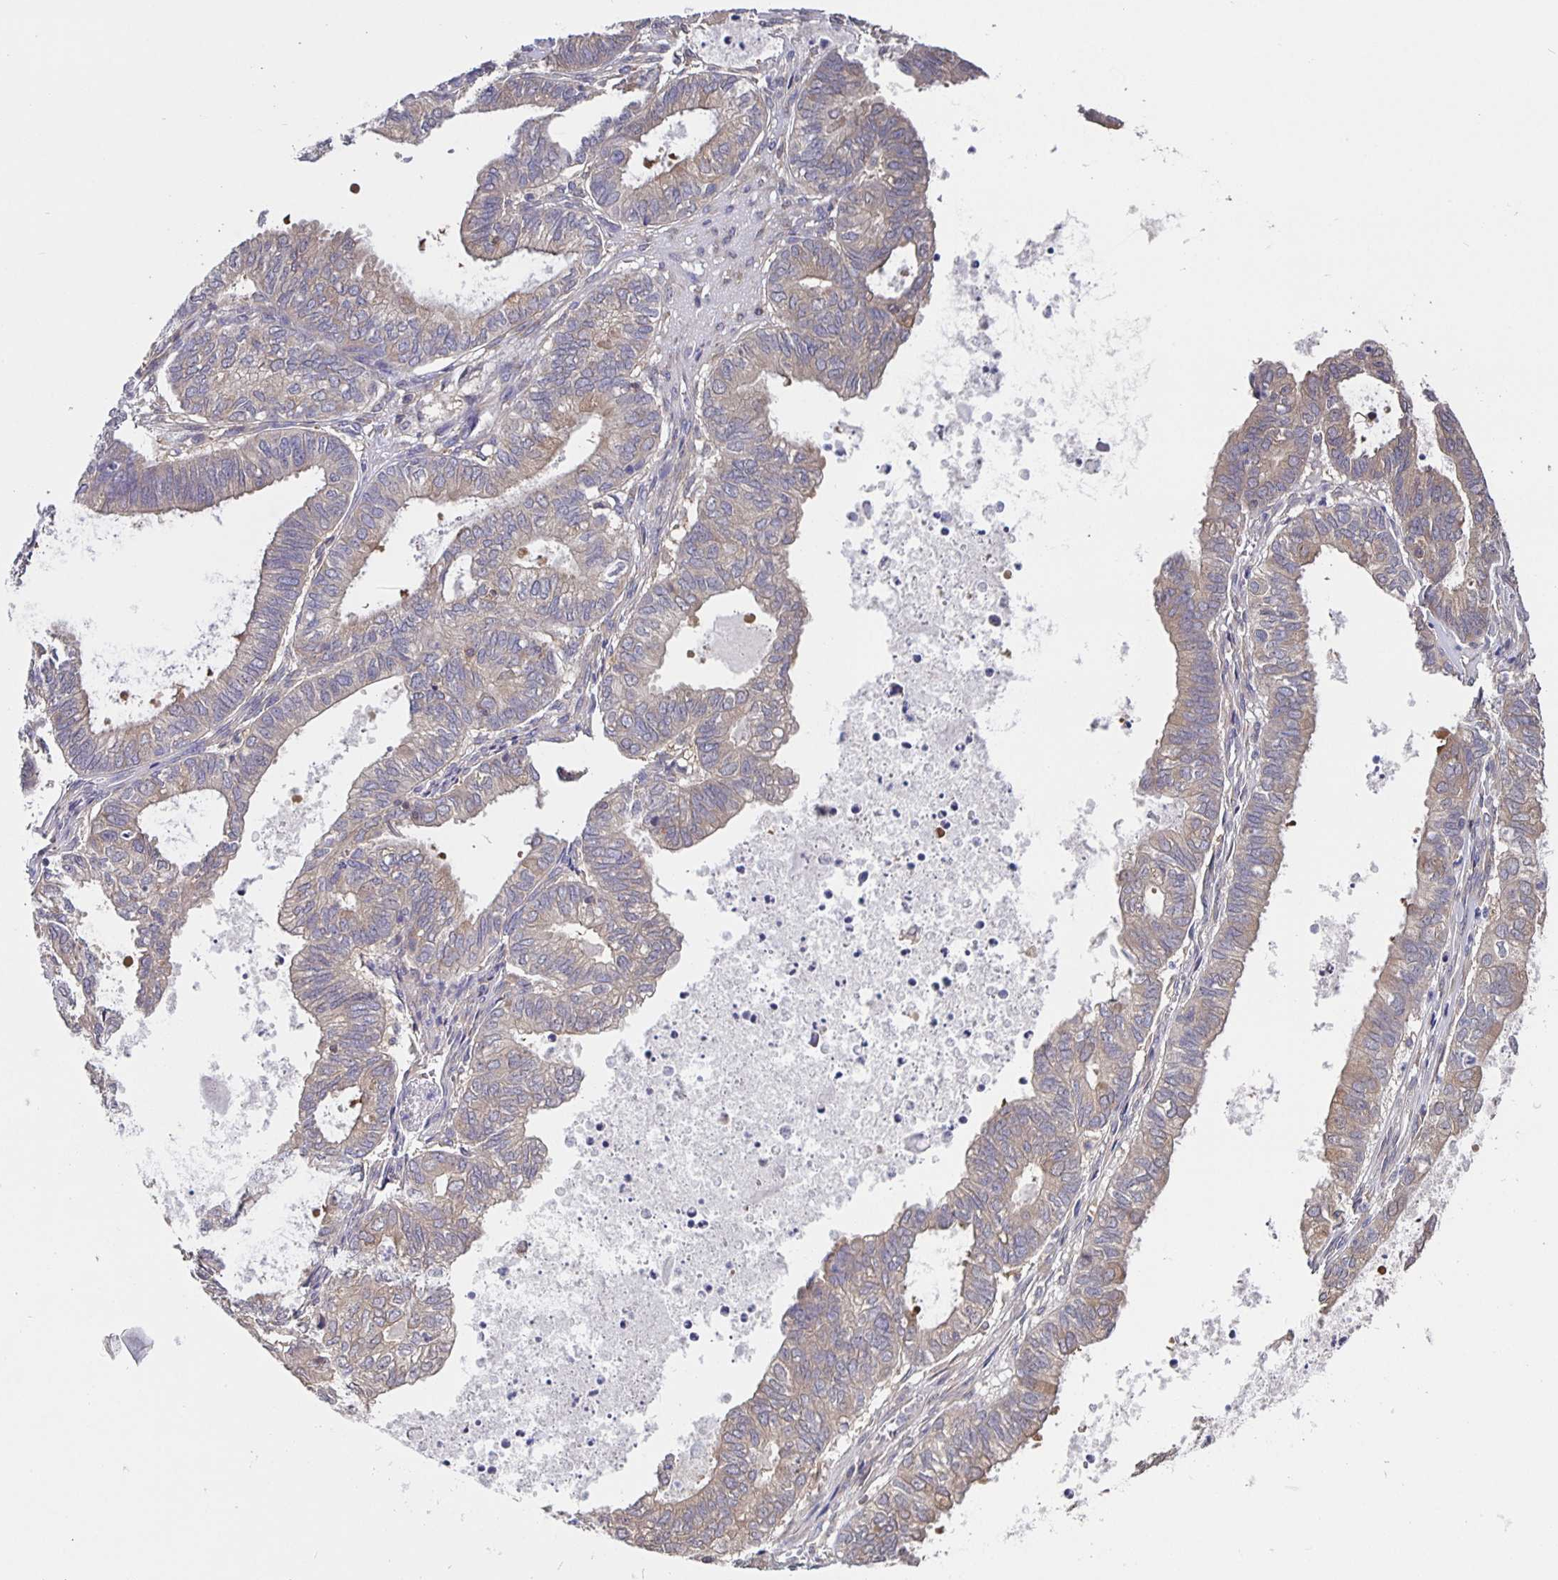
{"staining": {"intensity": "weak", "quantity": "25%-75%", "location": "cytoplasmic/membranous"}, "tissue": "ovarian cancer", "cell_type": "Tumor cells", "image_type": "cancer", "snomed": [{"axis": "morphology", "description": "Carcinoma, endometroid"}, {"axis": "topography", "description": "Ovary"}], "caption": "This is a photomicrograph of IHC staining of ovarian cancer (endometroid carcinoma), which shows weak expression in the cytoplasmic/membranous of tumor cells.", "gene": "FEM1C", "patient": {"sex": "female", "age": 64}}